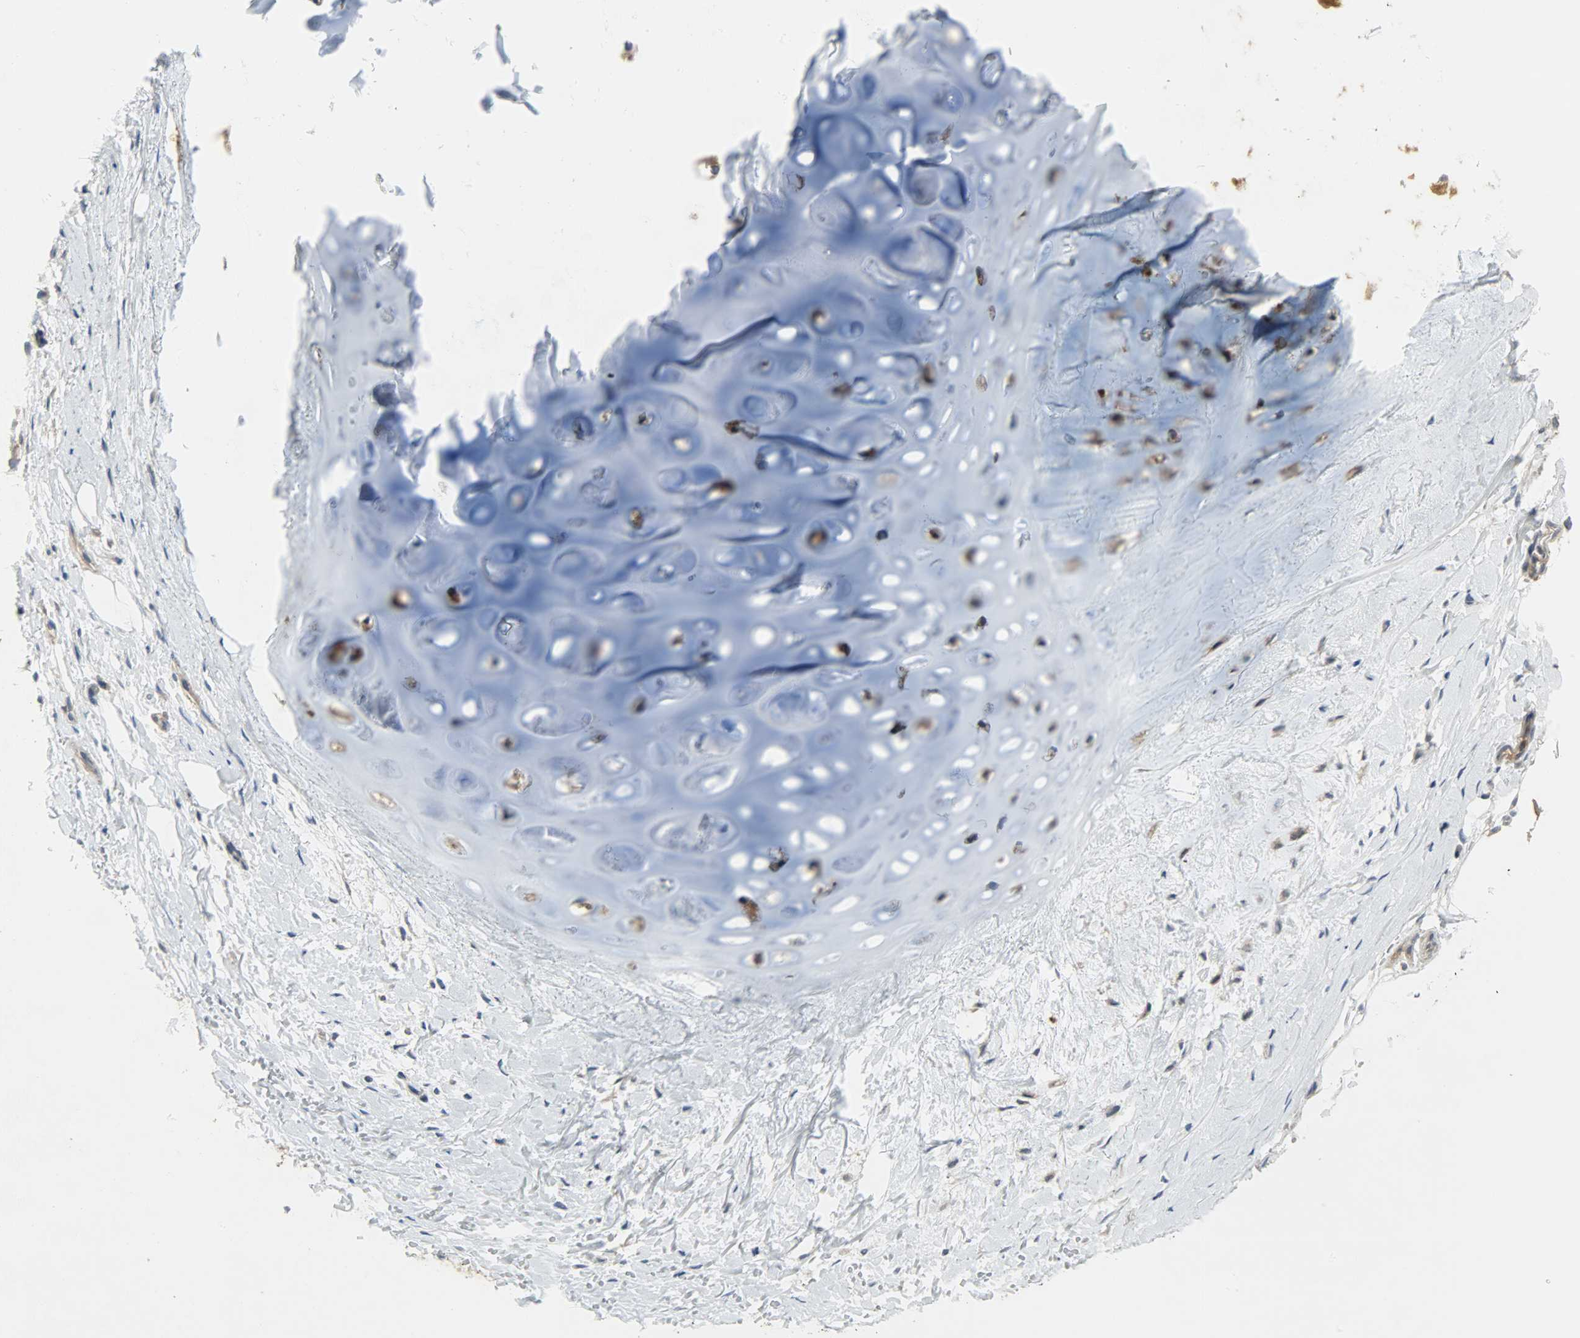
{"staining": {"intensity": "negative", "quantity": "none", "location": "none"}, "tissue": "adipose tissue", "cell_type": "Adipocytes", "image_type": "normal", "snomed": [{"axis": "morphology", "description": "Normal tissue, NOS"}, {"axis": "topography", "description": "Cartilage tissue"}, {"axis": "topography", "description": "Bronchus"}], "caption": "Immunohistochemistry (IHC) of unremarkable human adipose tissue shows no positivity in adipocytes.", "gene": "DNAJA4", "patient": {"sex": "female", "age": 73}}